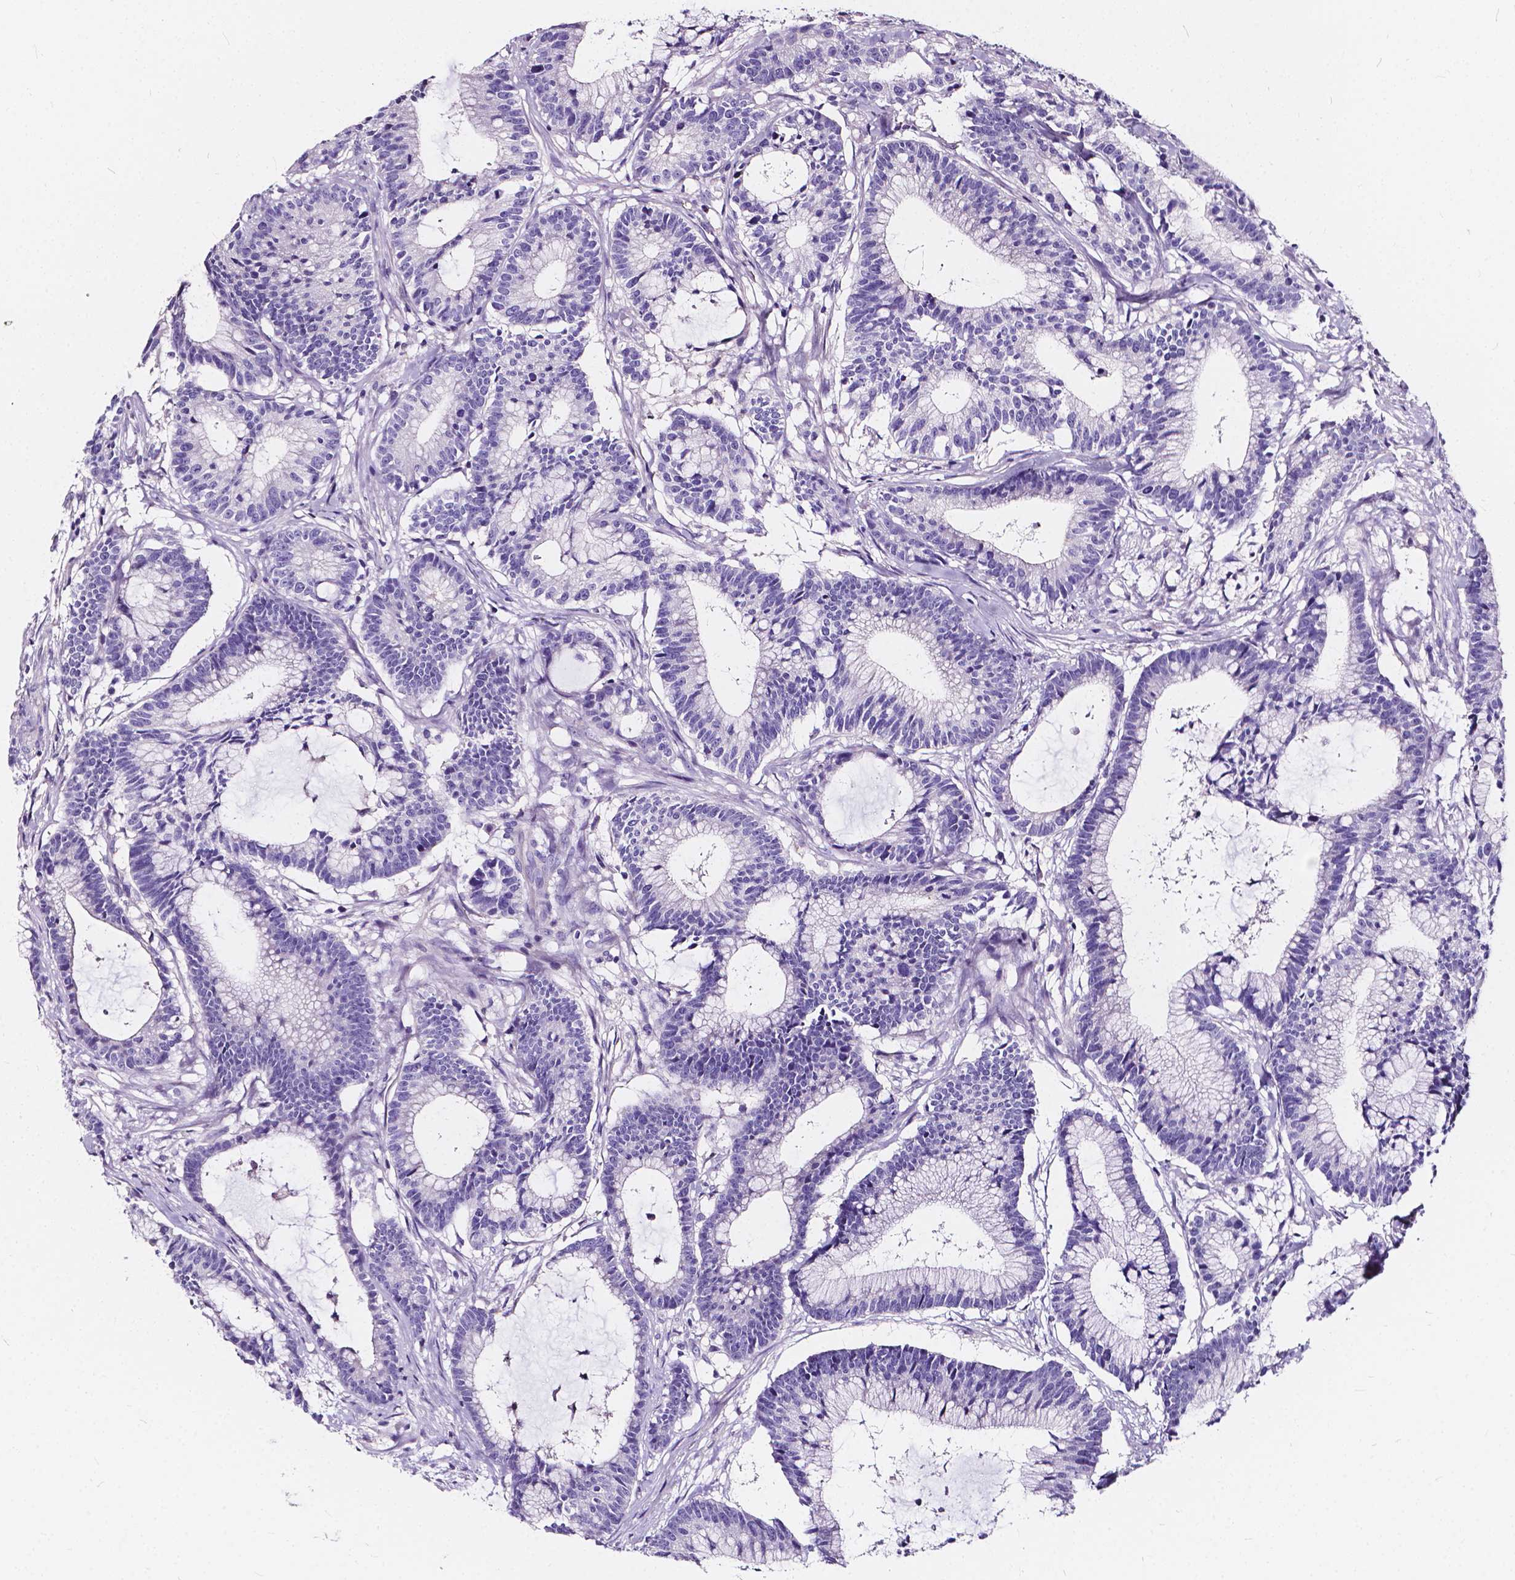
{"staining": {"intensity": "negative", "quantity": "none", "location": "none"}, "tissue": "colorectal cancer", "cell_type": "Tumor cells", "image_type": "cancer", "snomed": [{"axis": "morphology", "description": "Adenocarcinoma, NOS"}, {"axis": "topography", "description": "Colon"}], "caption": "Human colorectal adenocarcinoma stained for a protein using immunohistochemistry (IHC) exhibits no staining in tumor cells.", "gene": "CLSTN2", "patient": {"sex": "female", "age": 78}}